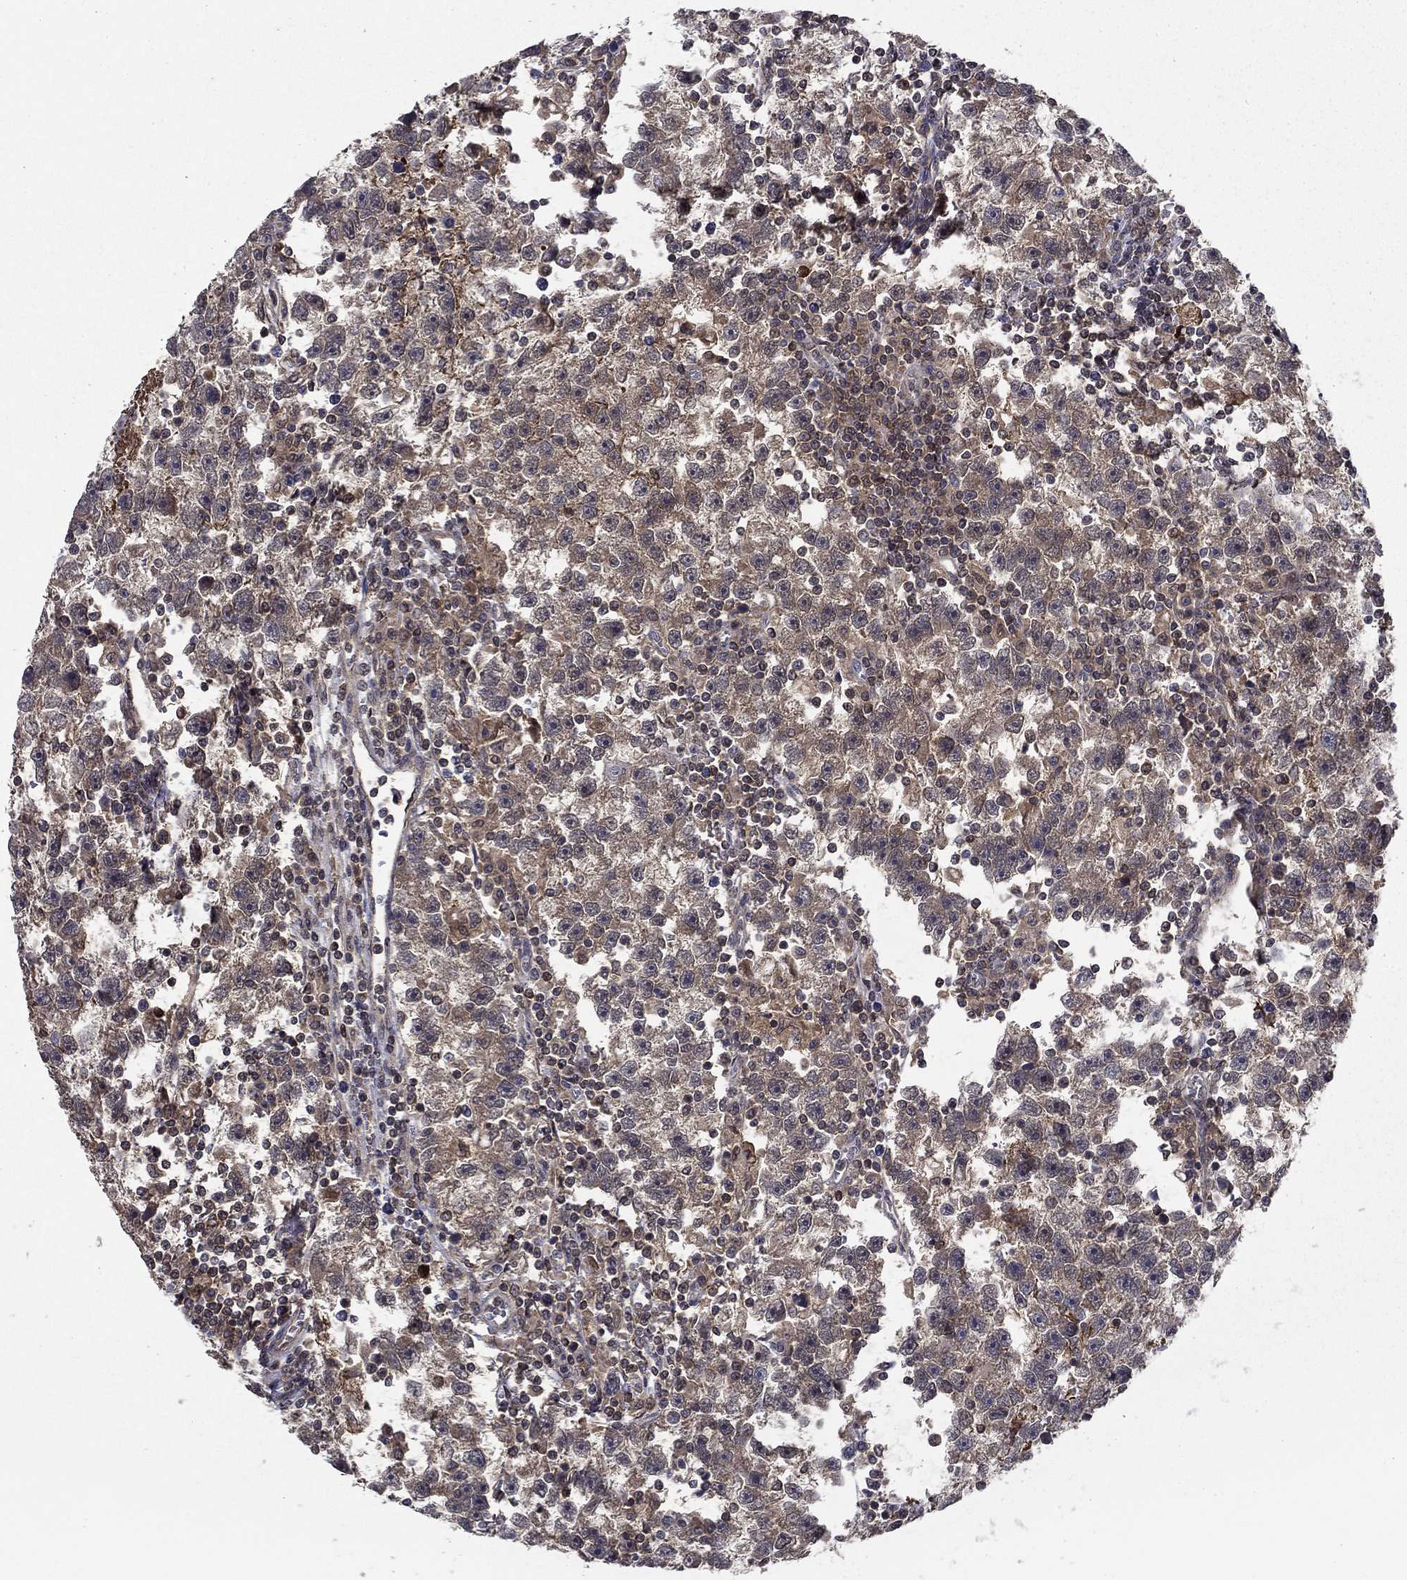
{"staining": {"intensity": "weak", "quantity": "25%-75%", "location": "cytoplasmic/membranous"}, "tissue": "testis cancer", "cell_type": "Tumor cells", "image_type": "cancer", "snomed": [{"axis": "morphology", "description": "Seminoma, NOS"}, {"axis": "topography", "description": "Testis"}], "caption": "Tumor cells display low levels of weak cytoplasmic/membranous positivity in about 25%-75% of cells in human testis seminoma.", "gene": "NIT2", "patient": {"sex": "male", "age": 47}}